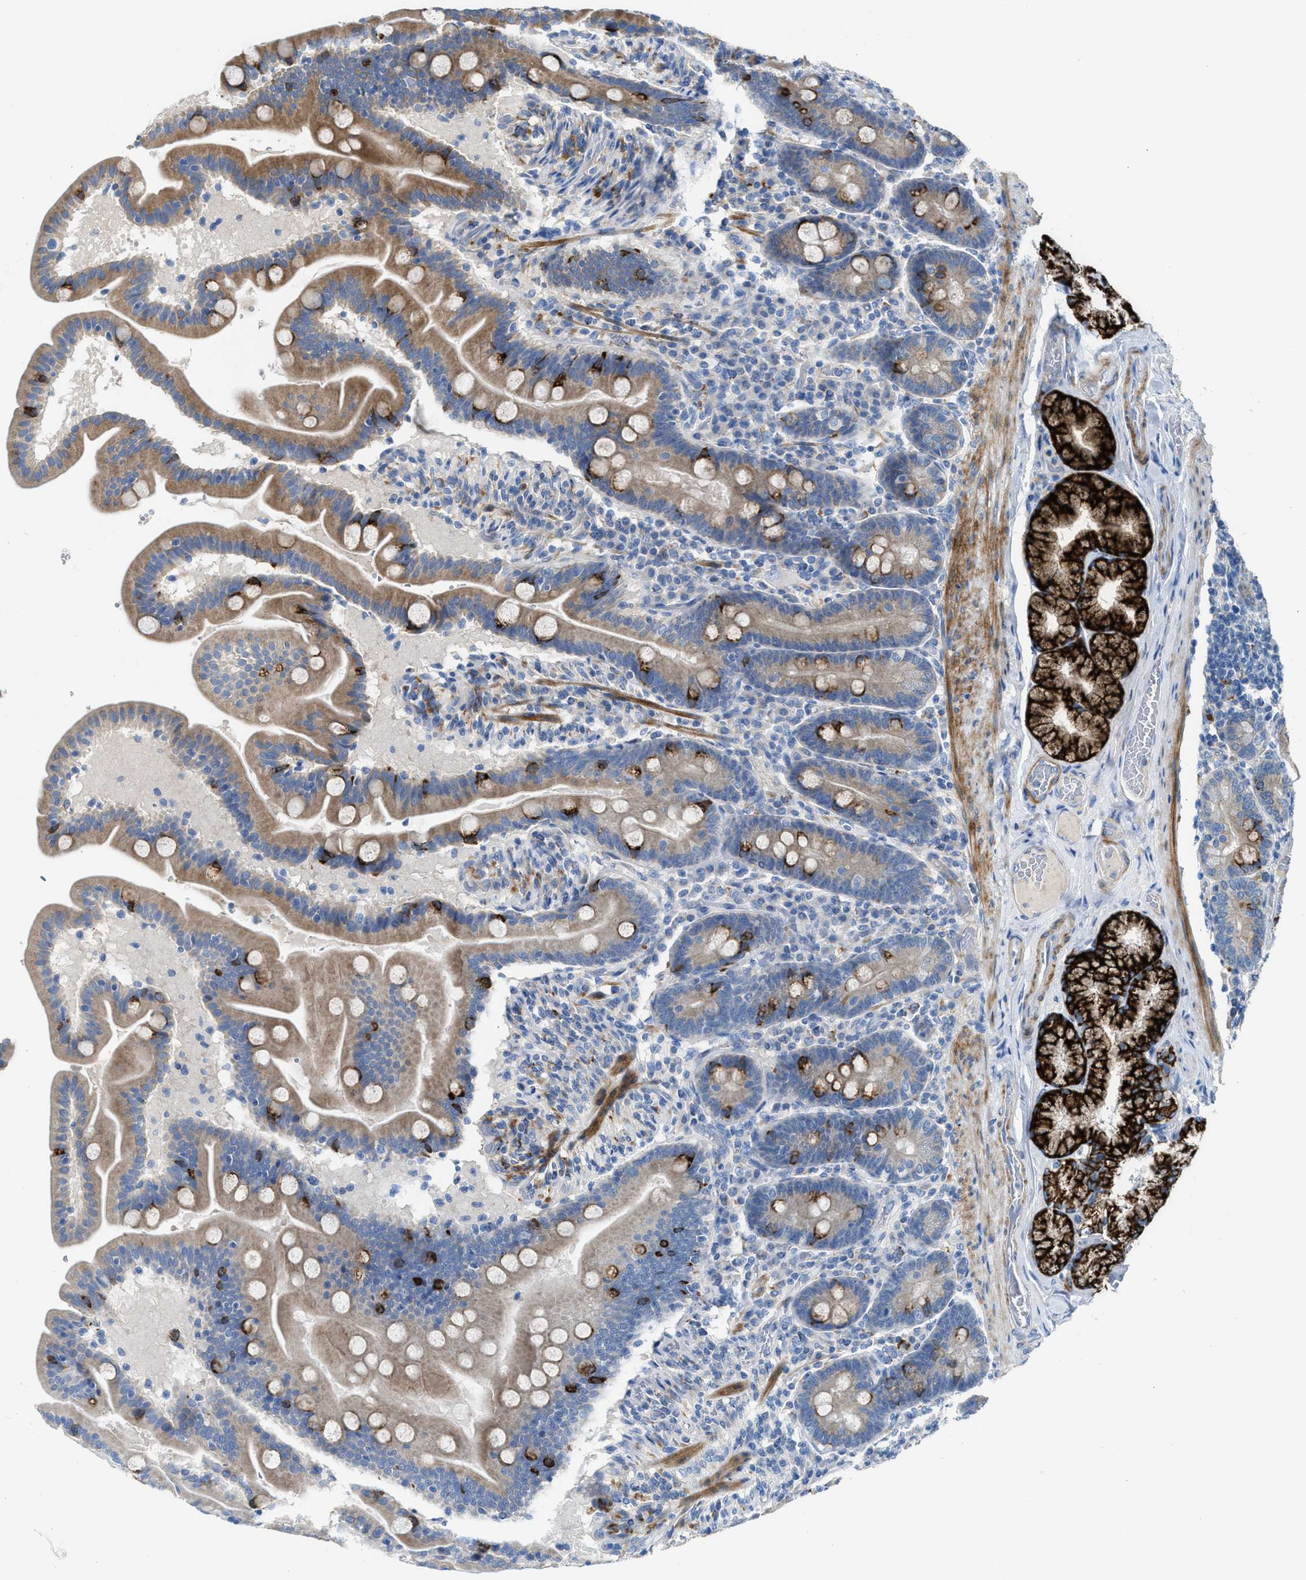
{"staining": {"intensity": "strong", "quantity": "25%-75%", "location": "cytoplasmic/membranous"}, "tissue": "duodenum", "cell_type": "Glandular cells", "image_type": "normal", "snomed": [{"axis": "morphology", "description": "Normal tissue, NOS"}, {"axis": "topography", "description": "Duodenum"}], "caption": "Immunohistochemical staining of unremarkable duodenum demonstrates 25%-75% levels of strong cytoplasmic/membranous protein staining in about 25%-75% of glandular cells. (DAB IHC, brown staining for protein, blue staining for nuclei).", "gene": "AOAH", "patient": {"sex": "male", "age": 54}}